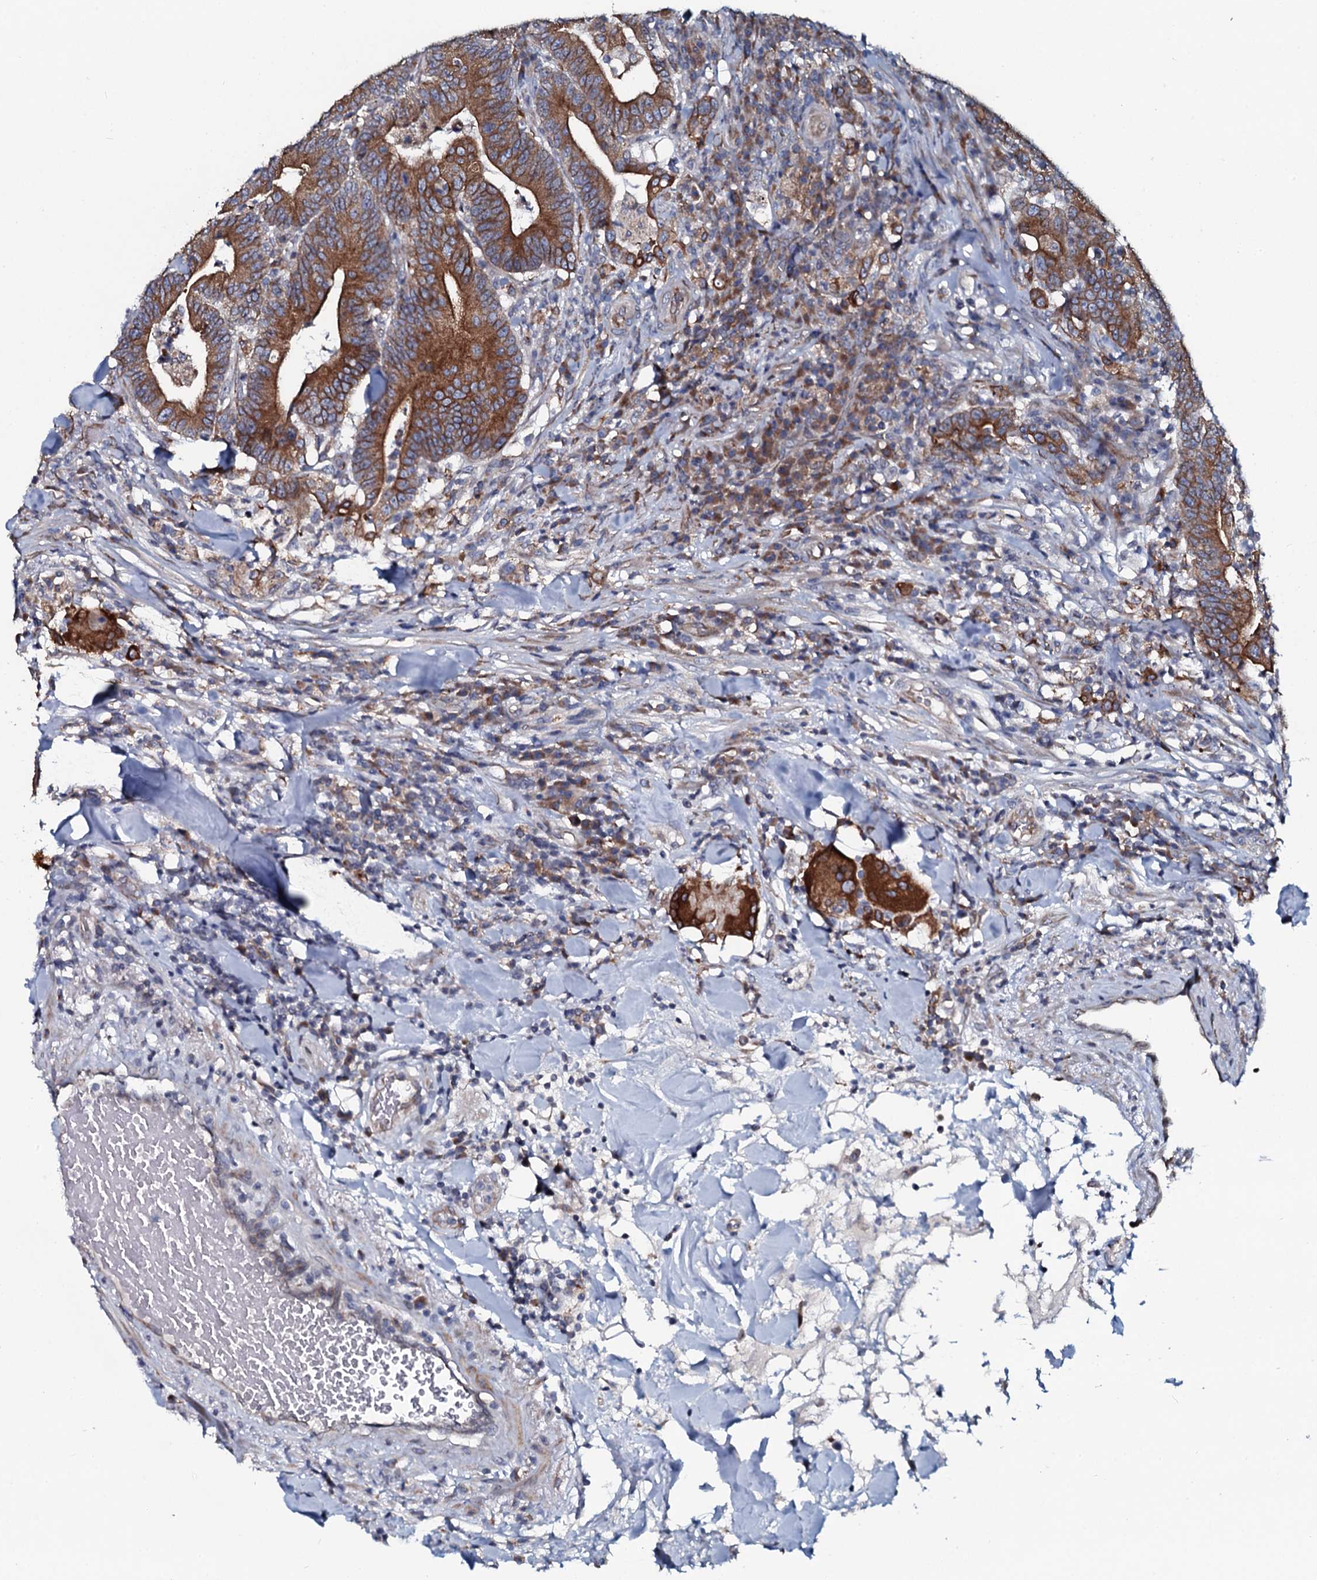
{"staining": {"intensity": "strong", "quantity": ">75%", "location": "cytoplasmic/membranous"}, "tissue": "colorectal cancer", "cell_type": "Tumor cells", "image_type": "cancer", "snomed": [{"axis": "morphology", "description": "Adenocarcinoma, NOS"}, {"axis": "topography", "description": "Colon"}], "caption": "This is a photomicrograph of immunohistochemistry (IHC) staining of colorectal cancer (adenocarcinoma), which shows strong positivity in the cytoplasmic/membranous of tumor cells.", "gene": "TMEM151A", "patient": {"sex": "female", "age": 66}}